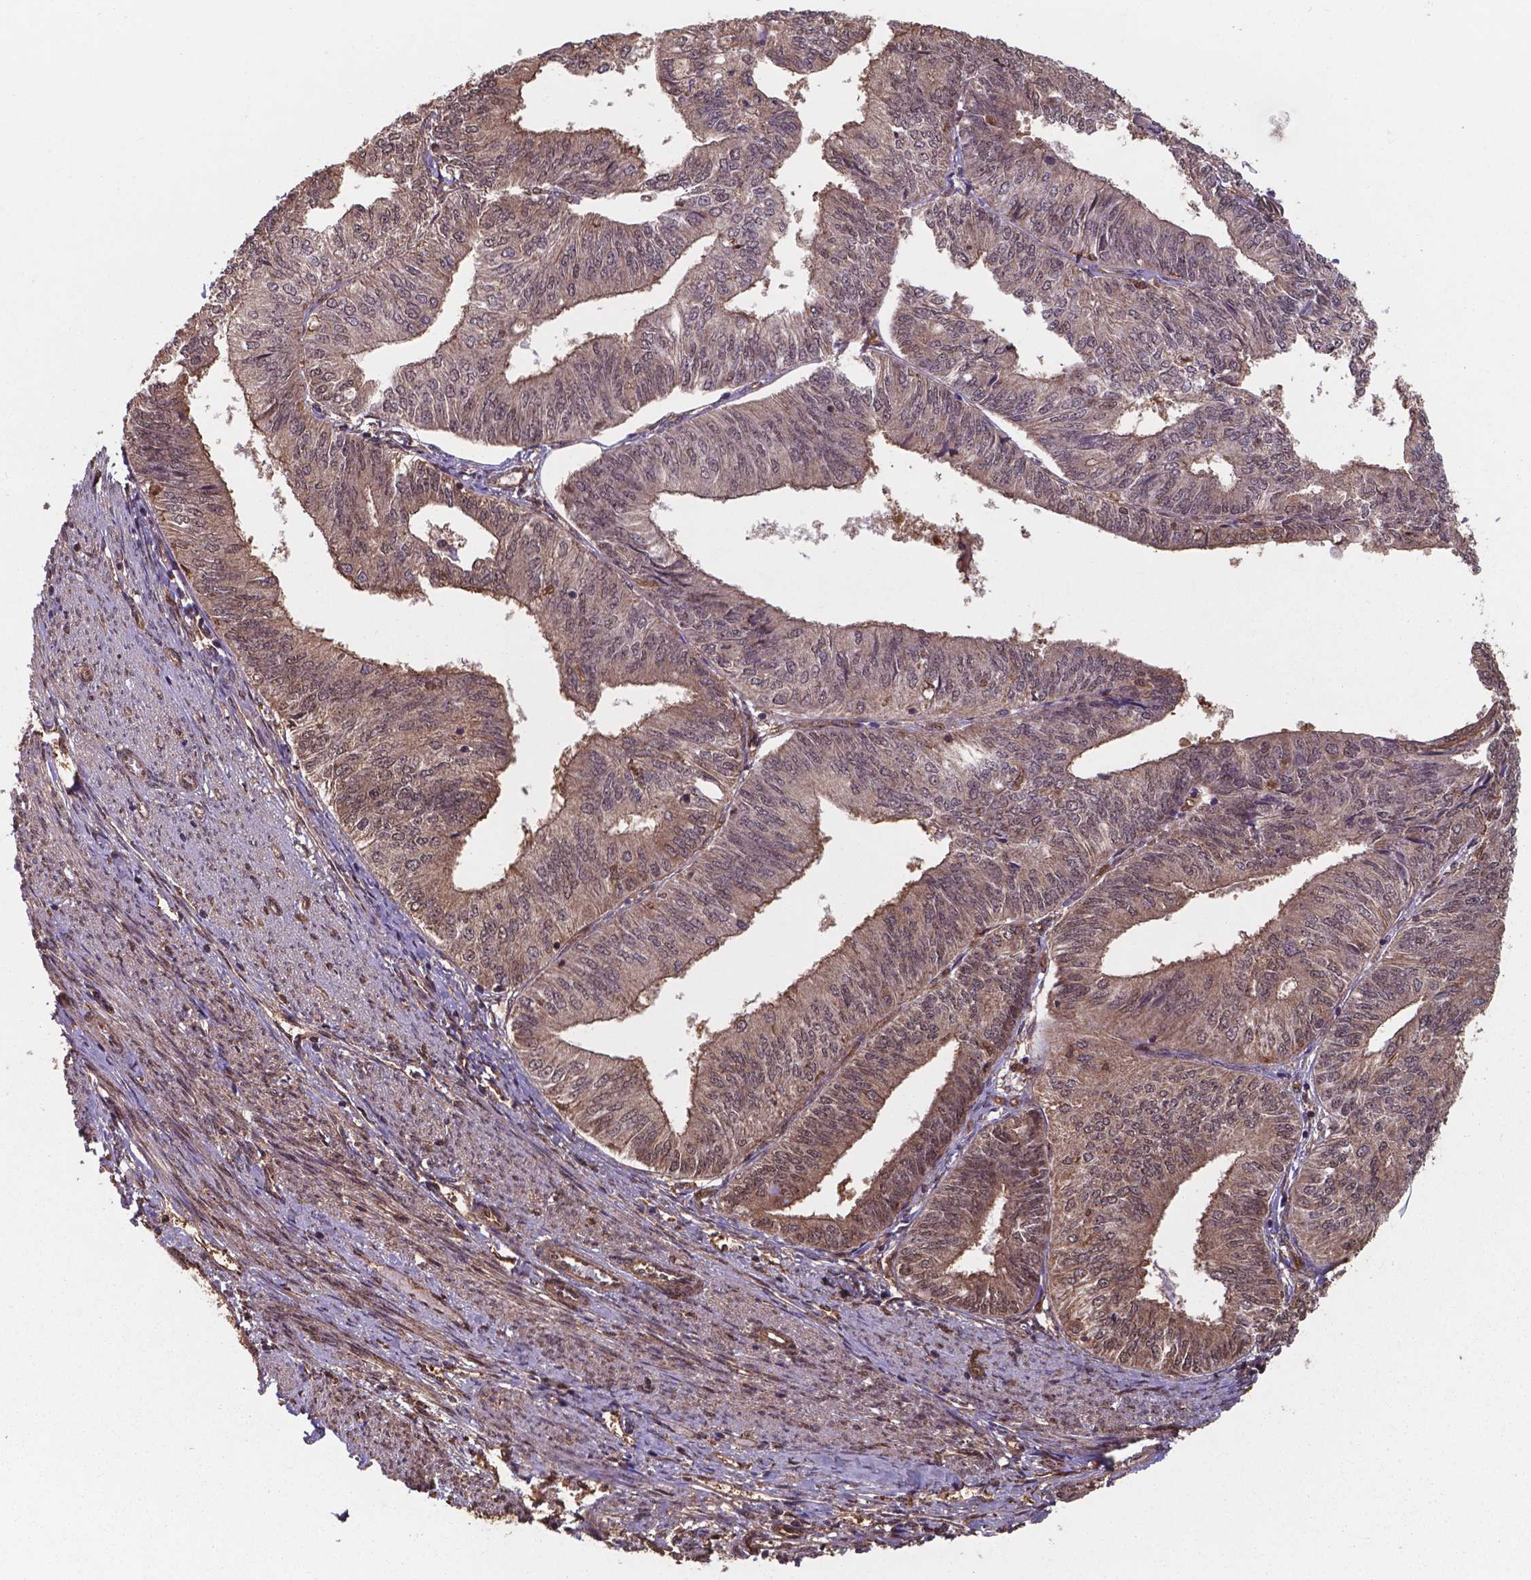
{"staining": {"intensity": "moderate", "quantity": ">75%", "location": "cytoplasmic/membranous,nuclear"}, "tissue": "endometrial cancer", "cell_type": "Tumor cells", "image_type": "cancer", "snomed": [{"axis": "morphology", "description": "Adenocarcinoma, NOS"}, {"axis": "topography", "description": "Endometrium"}], "caption": "This image shows immunohistochemistry (IHC) staining of human endometrial cancer, with medium moderate cytoplasmic/membranous and nuclear positivity in approximately >75% of tumor cells.", "gene": "CHP2", "patient": {"sex": "female", "age": 58}}